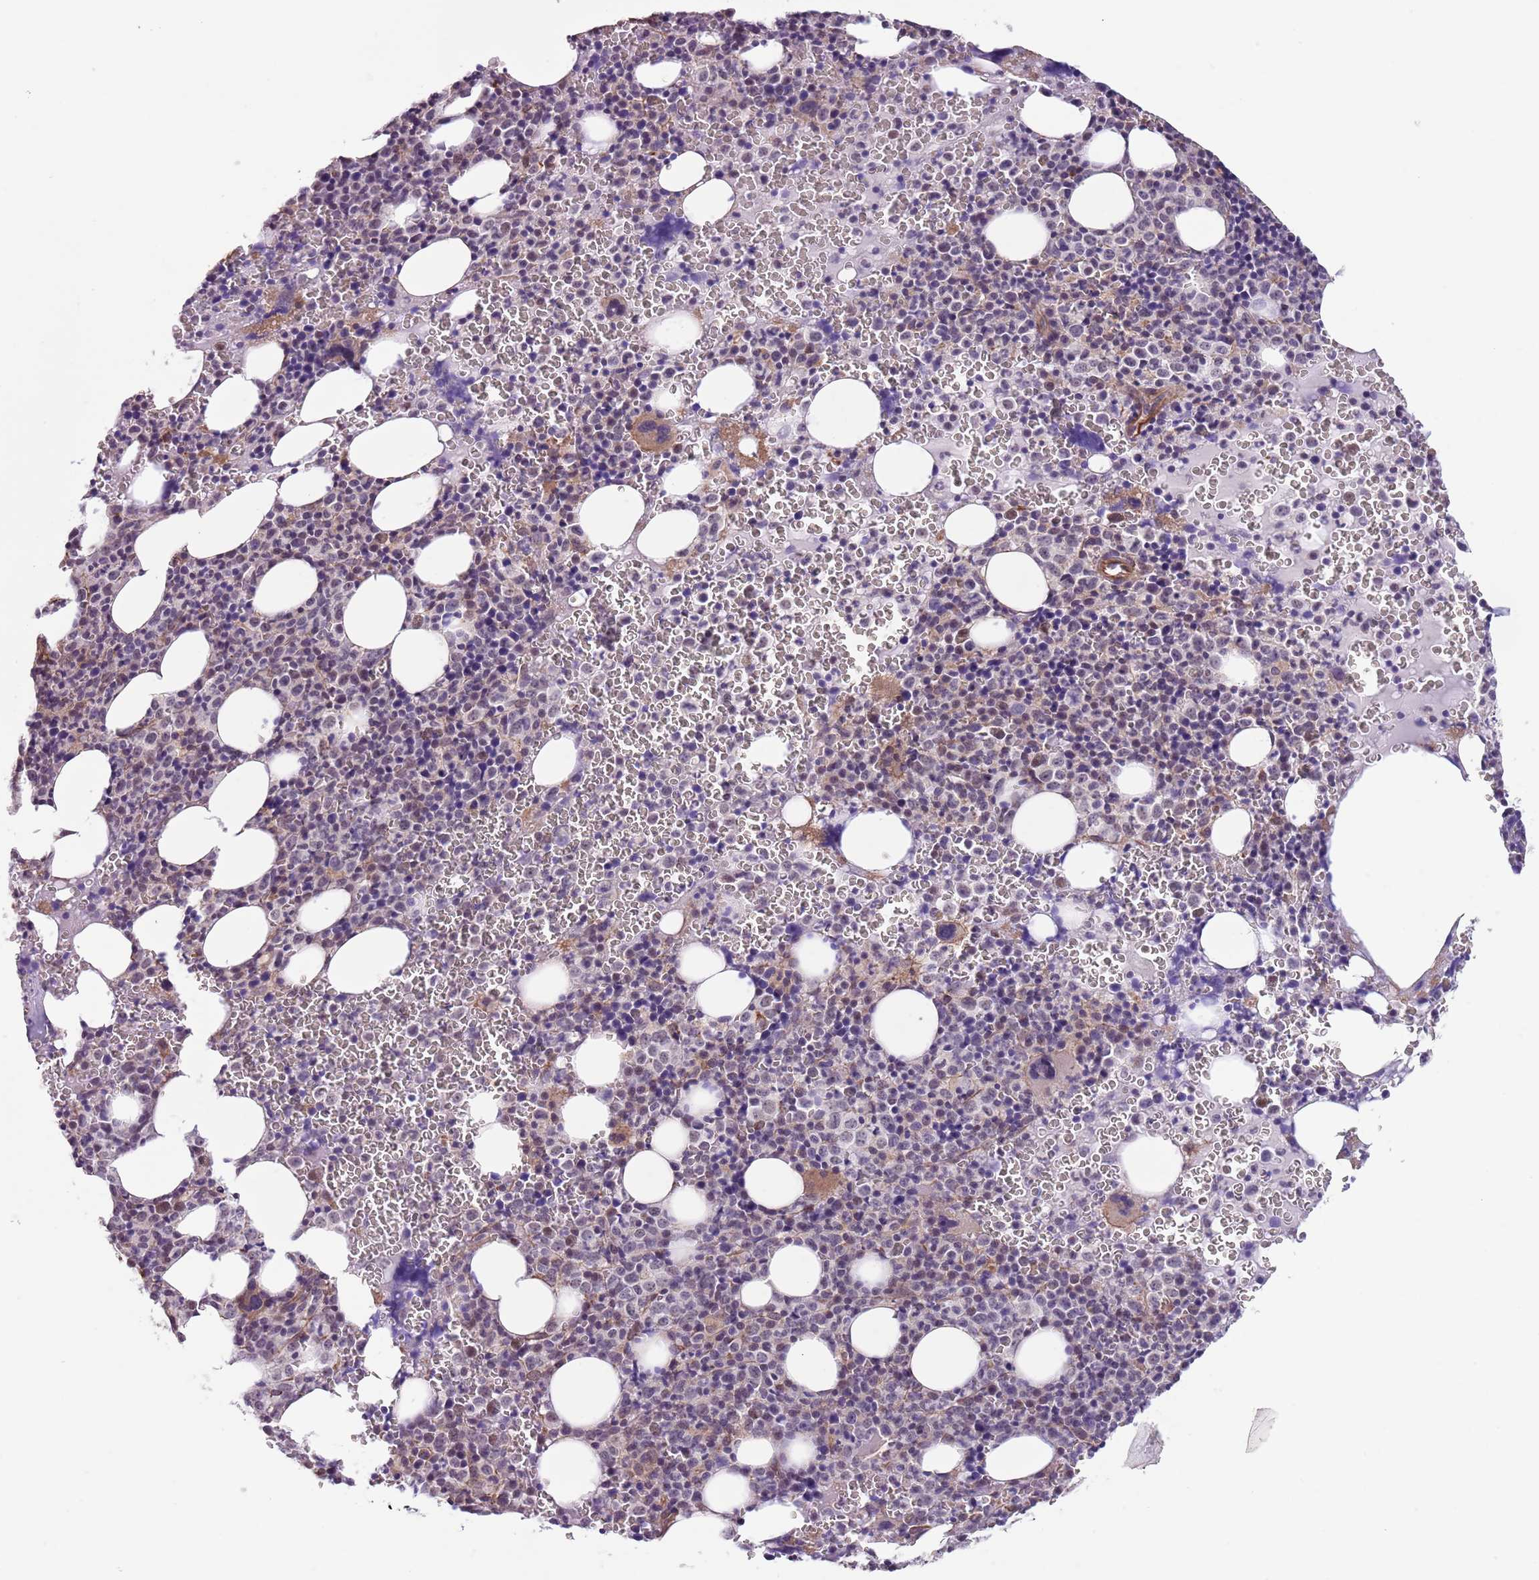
{"staining": {"intensity": "weak", "quantity": "<25%", "location": "cytoplasmic/membranous,nuclear"}, "tissue": "bone marrow", "cell_type": "Hematopoietic cells", "image_type": "normal", "snomed": [{"axis": "morphology", "description": "Normal tissue, NOS"}, {"axis": "topography", "description": "Bone marrow"}], "caption": "The IHC photomicrograph has no significant expression in hematopoietic cells of bone marrow.", "gene": "CREBZF", "patient": {"sex": "female", "age": 54}}